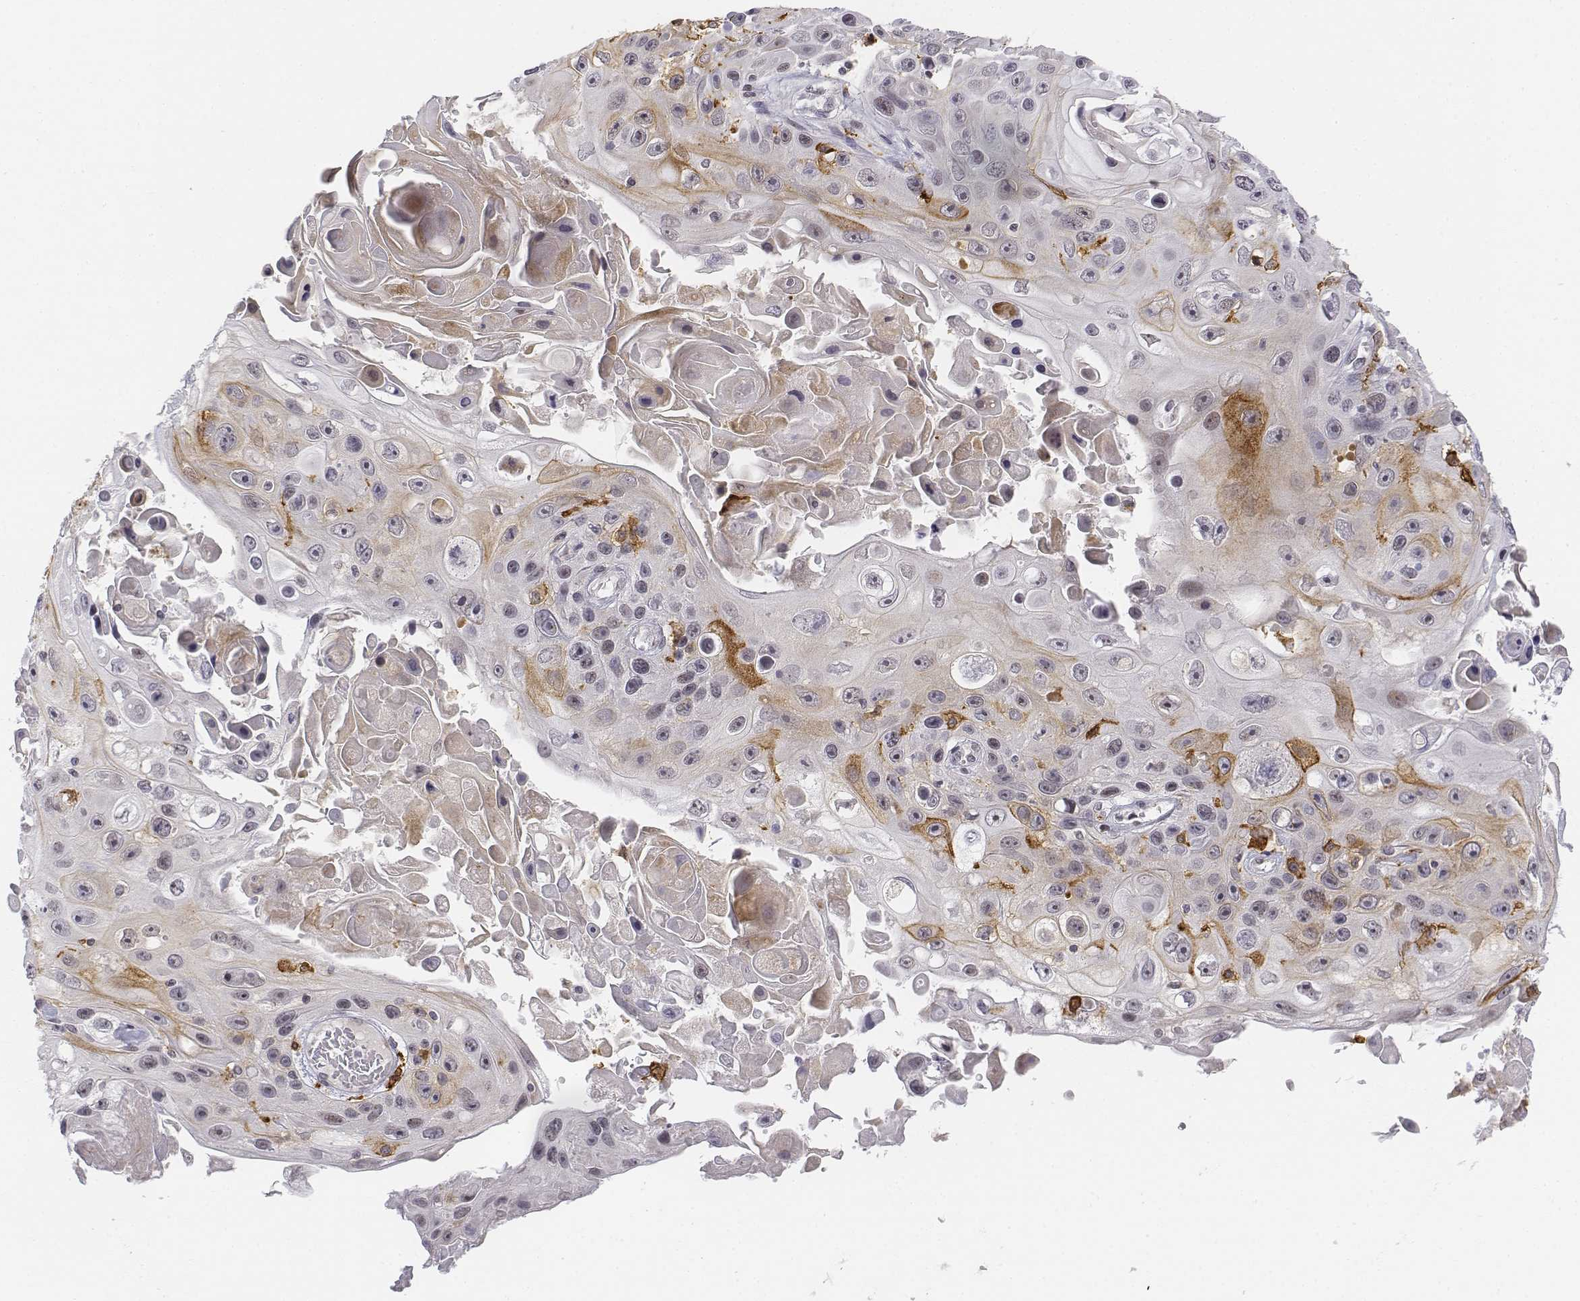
{"staining": {"intensity": "negative", "quantity": "none", "location": "none"}, "tissue": "skin cancer", "cell_type": "Tumor cells", "image_type": "cancer", "snomed": [{"axis": "morphology", "description": "Squamous cell carcinoma, NOS"}, {"axis": "topography", "description": "Skin"}], "caption": "Tumor cells show no significant protein staining in squamous cell carcinoma (skin).", "gene": "CD14", "patient": {"sex": "male", "age": 82}}